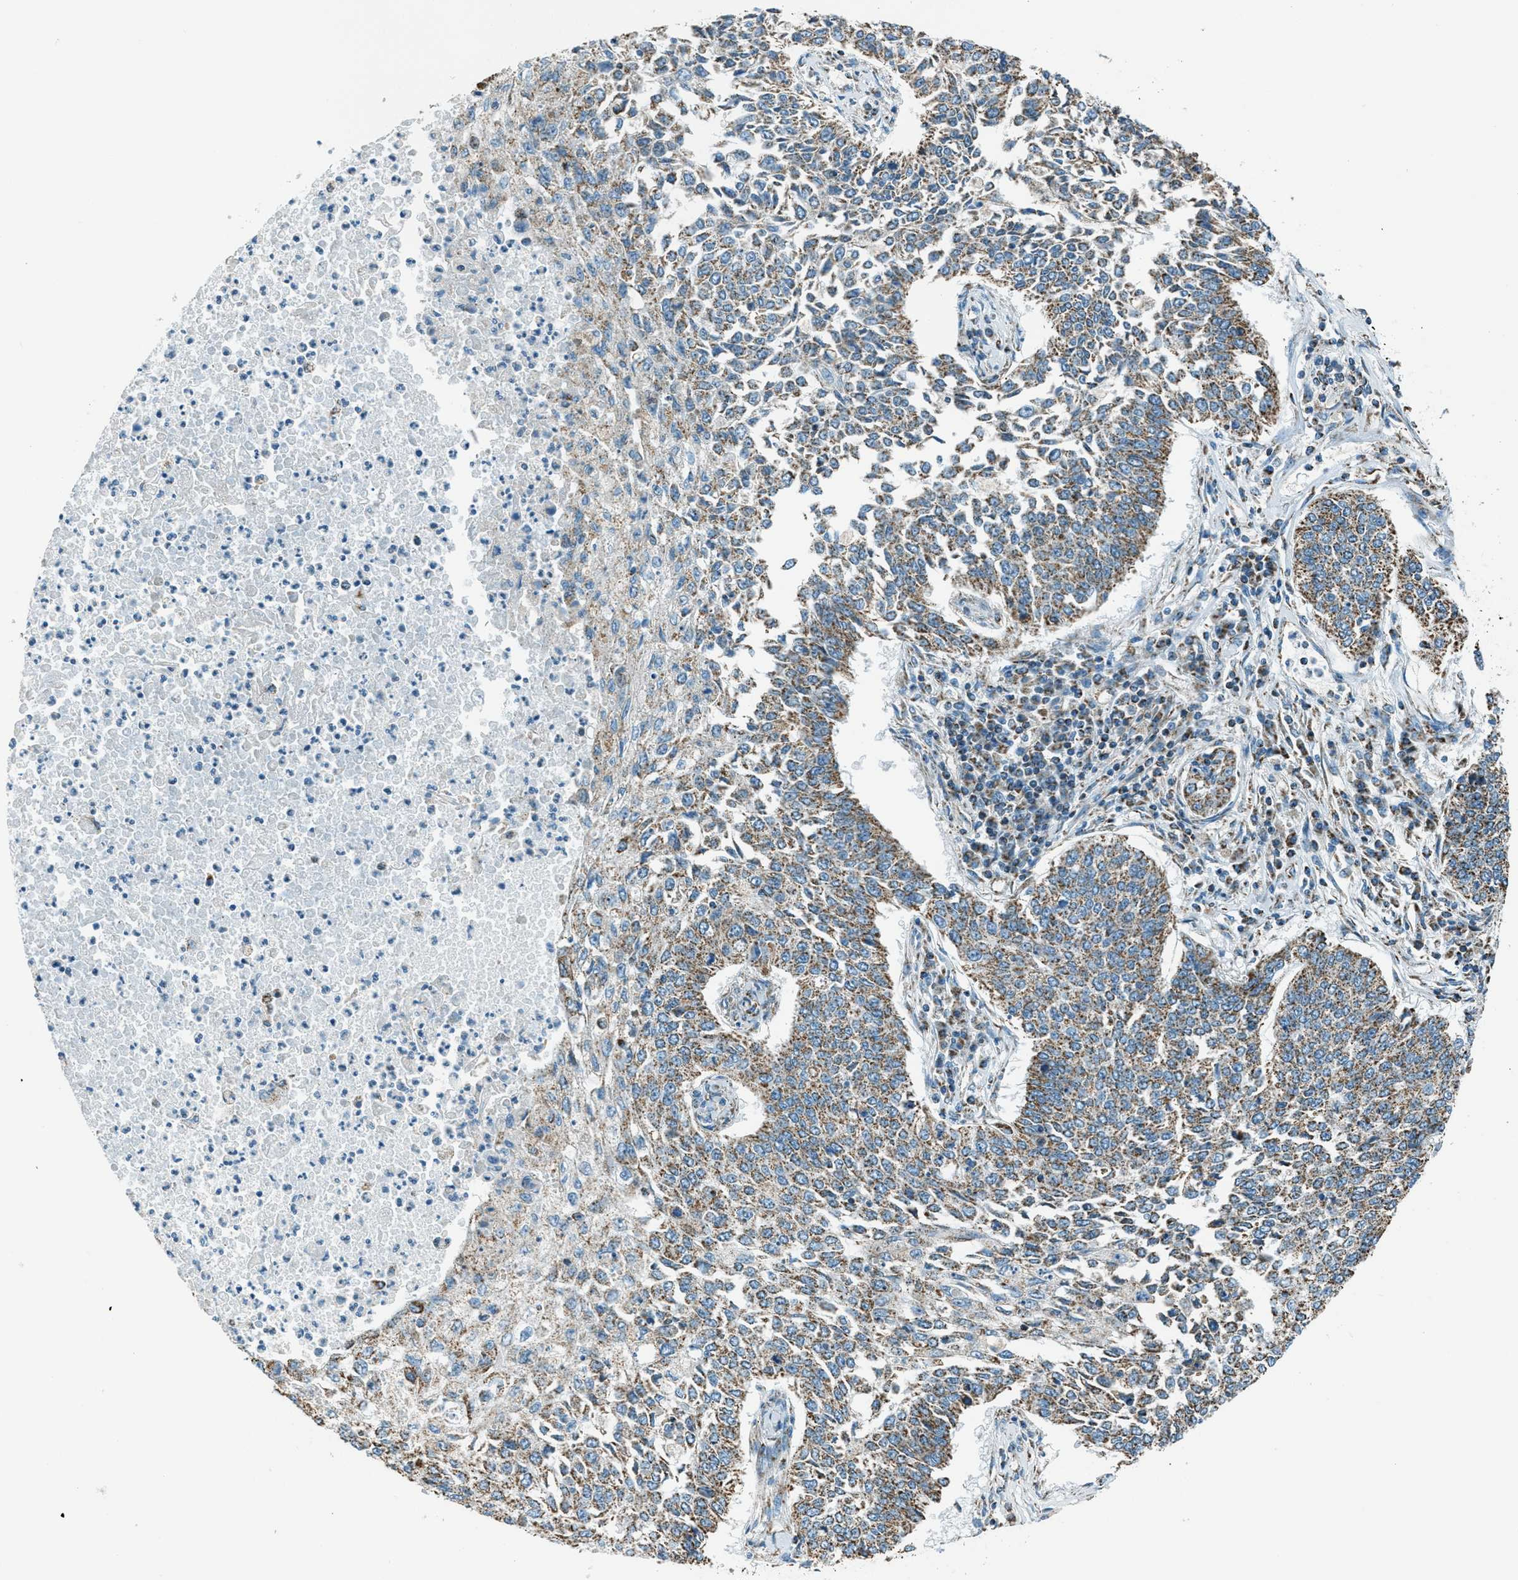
{"staining": {"intensity": "moderate", "quantity": ">75%", "location": "cytoplasmic/membranous"}, "tissue": "lung cancer", "cell_type": "Tumor cells", "image_type": "cancer", "snomed": [{"axis": "morphology", "description": "Normal tissue, NOS"}, {"axis": "morphology", "description": "Squamous cell carcinoma, NOS"}, {"axis": "topography", "description": "Cartilage tissue"}, {"axis": "topography", "description": "Bronchus"}, {"axis": "topography", "description": "Lung"}], "caption": "Protein expression analysis of human squamous cell carcinoma (lung) reveals moderate cytoplasmic/membranous expression in approximately >75% of tumor cells.", "gene": "CHST15", "patient": {"sex": "female", "age": 49}}